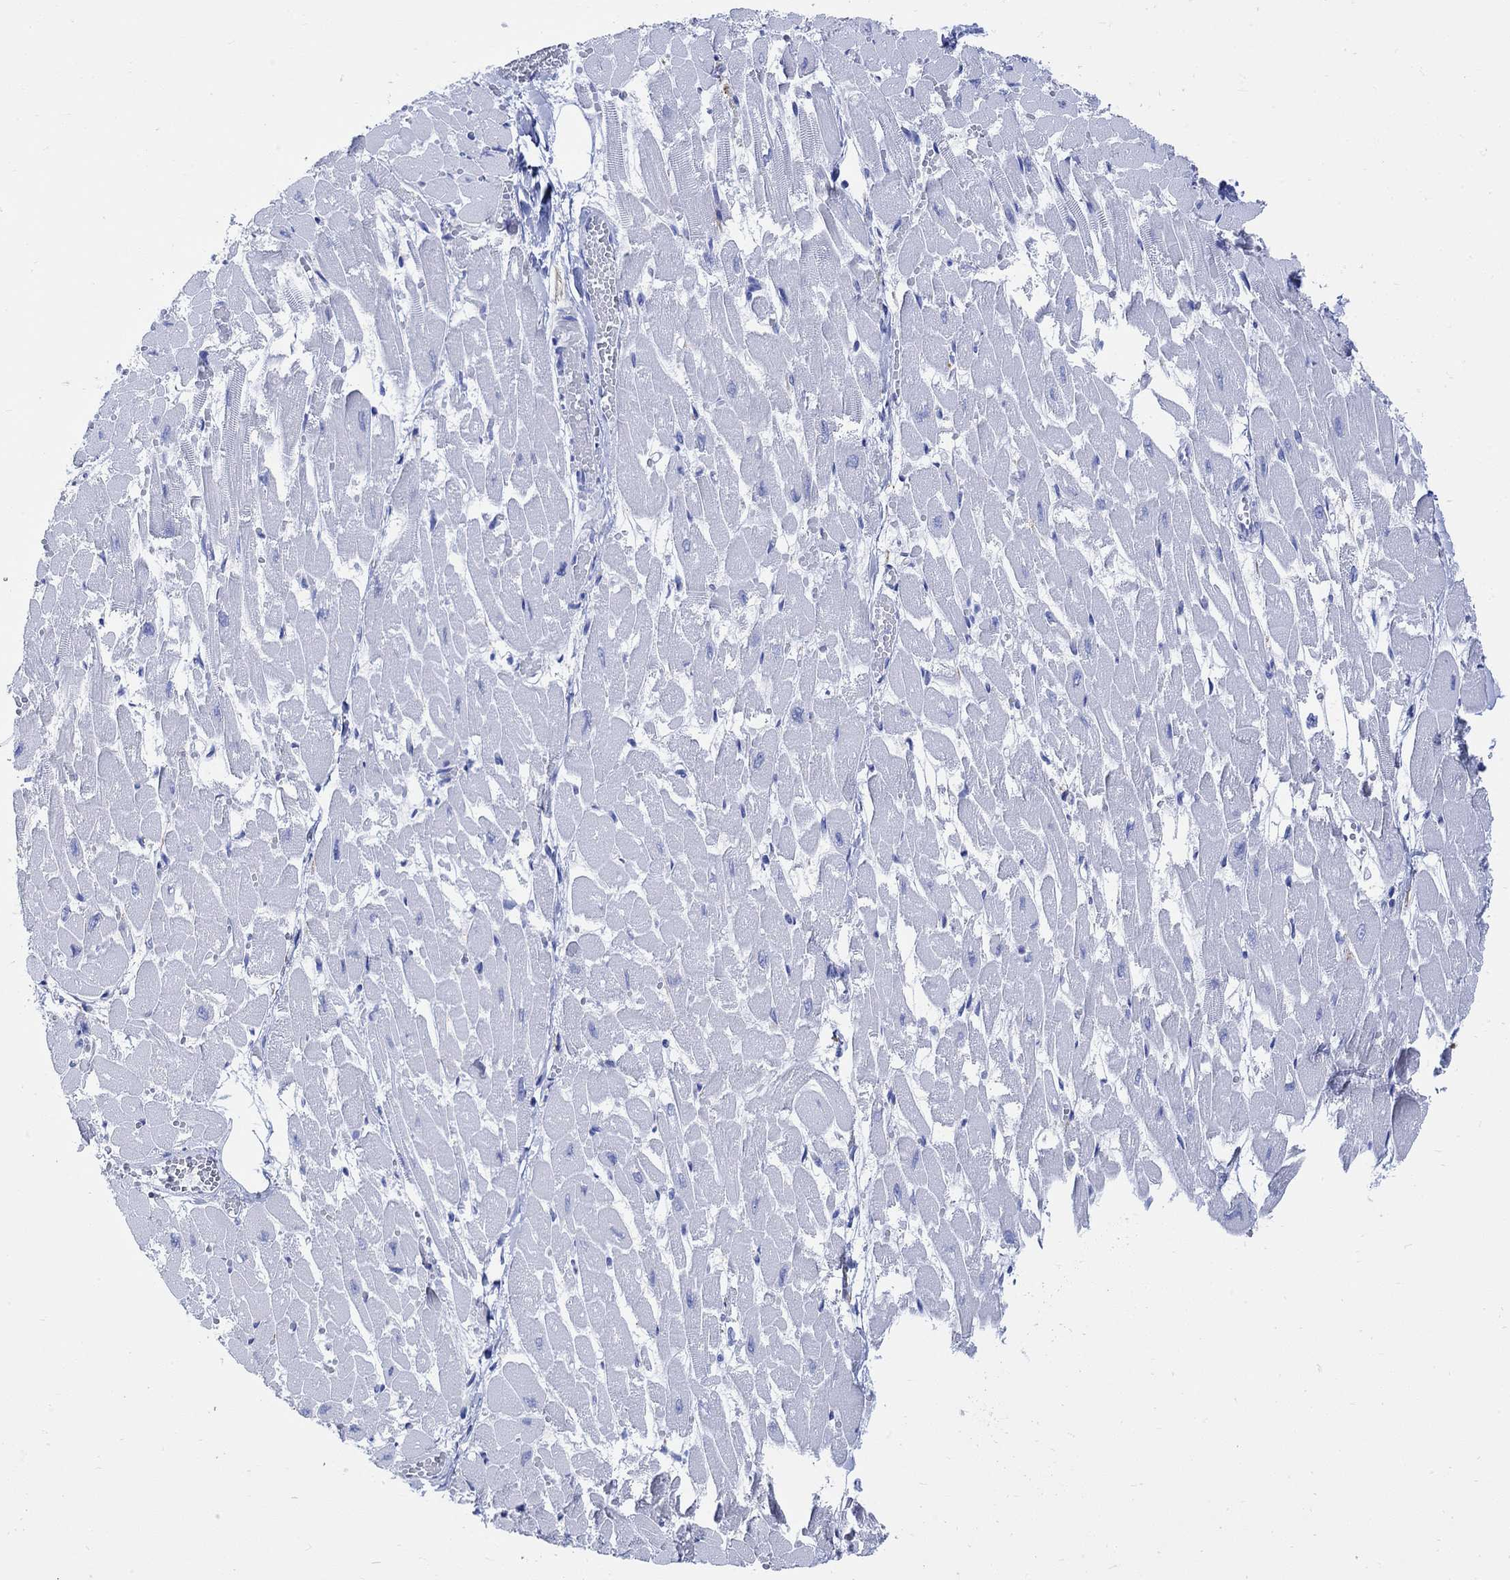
{"staining": {"intensity": "negative", "quantity": "none", "location": "none"}, "tissue": "heart muscle", "cell_type": "Cardiomyocytes", "image_type": "normal", "snomed": [{"axis": "morphology", "description": "Normal tissue, NOS"}, {"axis": "topography", "description": "Heart"}], "caption": "Immunohistochemistry micrograph of unremarkable heart muscle: human heart muscle stained with DAB (3,3'-diaminobenzidine) exhibits no significant protein positivity in cardiomyocytes.", "gene": "CPLX1", "patient": {"sex": "female", "age": 52}}